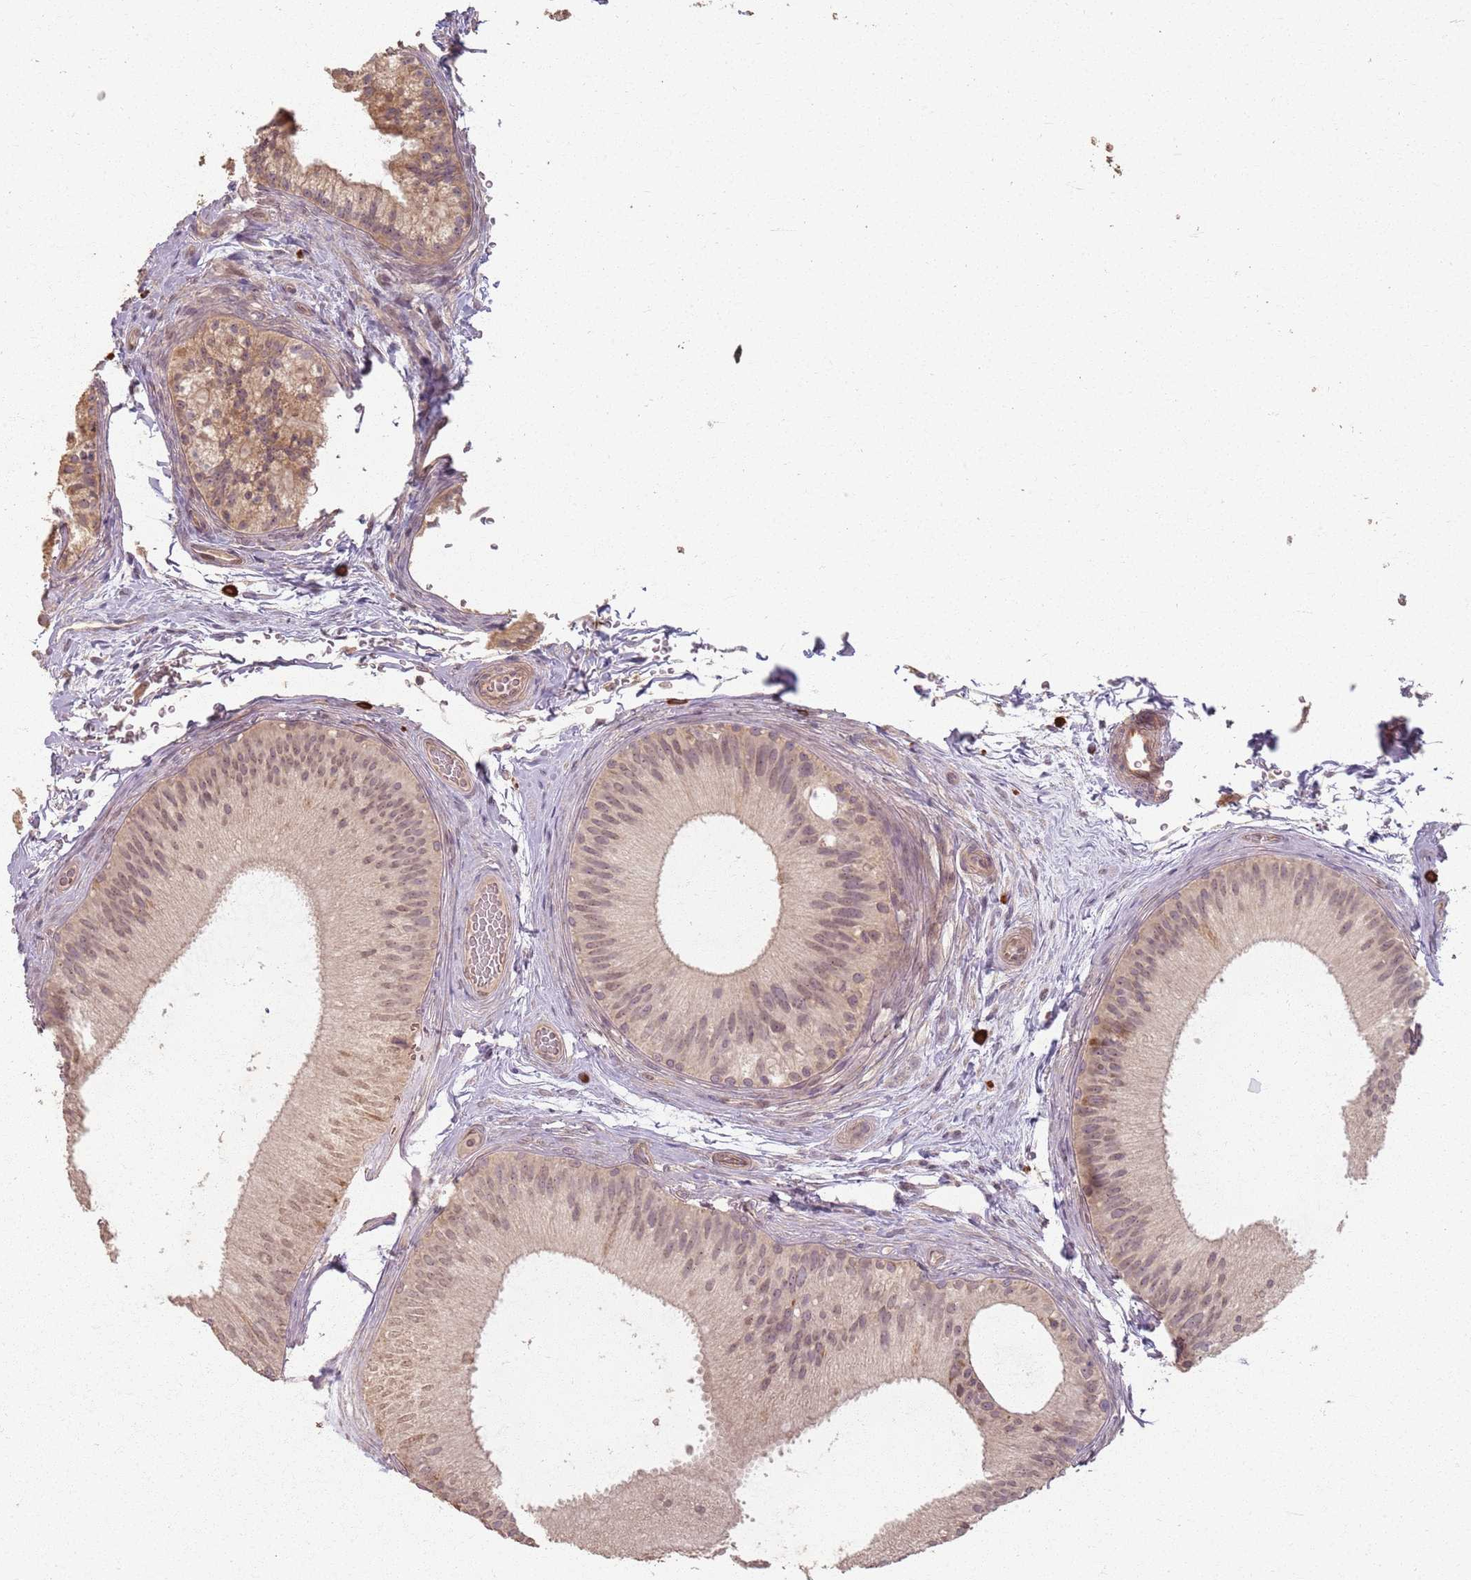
{"staining": {"intensity": "weak", "quantity": ">75%", "location": "cytoplasmic/membranous,nuclear"}, "tissue": "epididymis", "cell_type": "Glandular cells", "image_type": "normal", "snomed": [{"axis": "morphology", "description": "Normal tissue, NOS"}, {"axis": "topography", "description": "Epididymis"}], "caption": "DAB (3,3'-diaminobenzidine) immunohistochemical staining of unremarkable human epididymis reveals weak cytoplasmic/membranous,nuclear protein positivity in about >75% of glandular cells. (DAB = brown stain, brightfield microscopy at high magnification).", "gene": "CCDC168", "patient": {"sex": "male", "age": 45}}